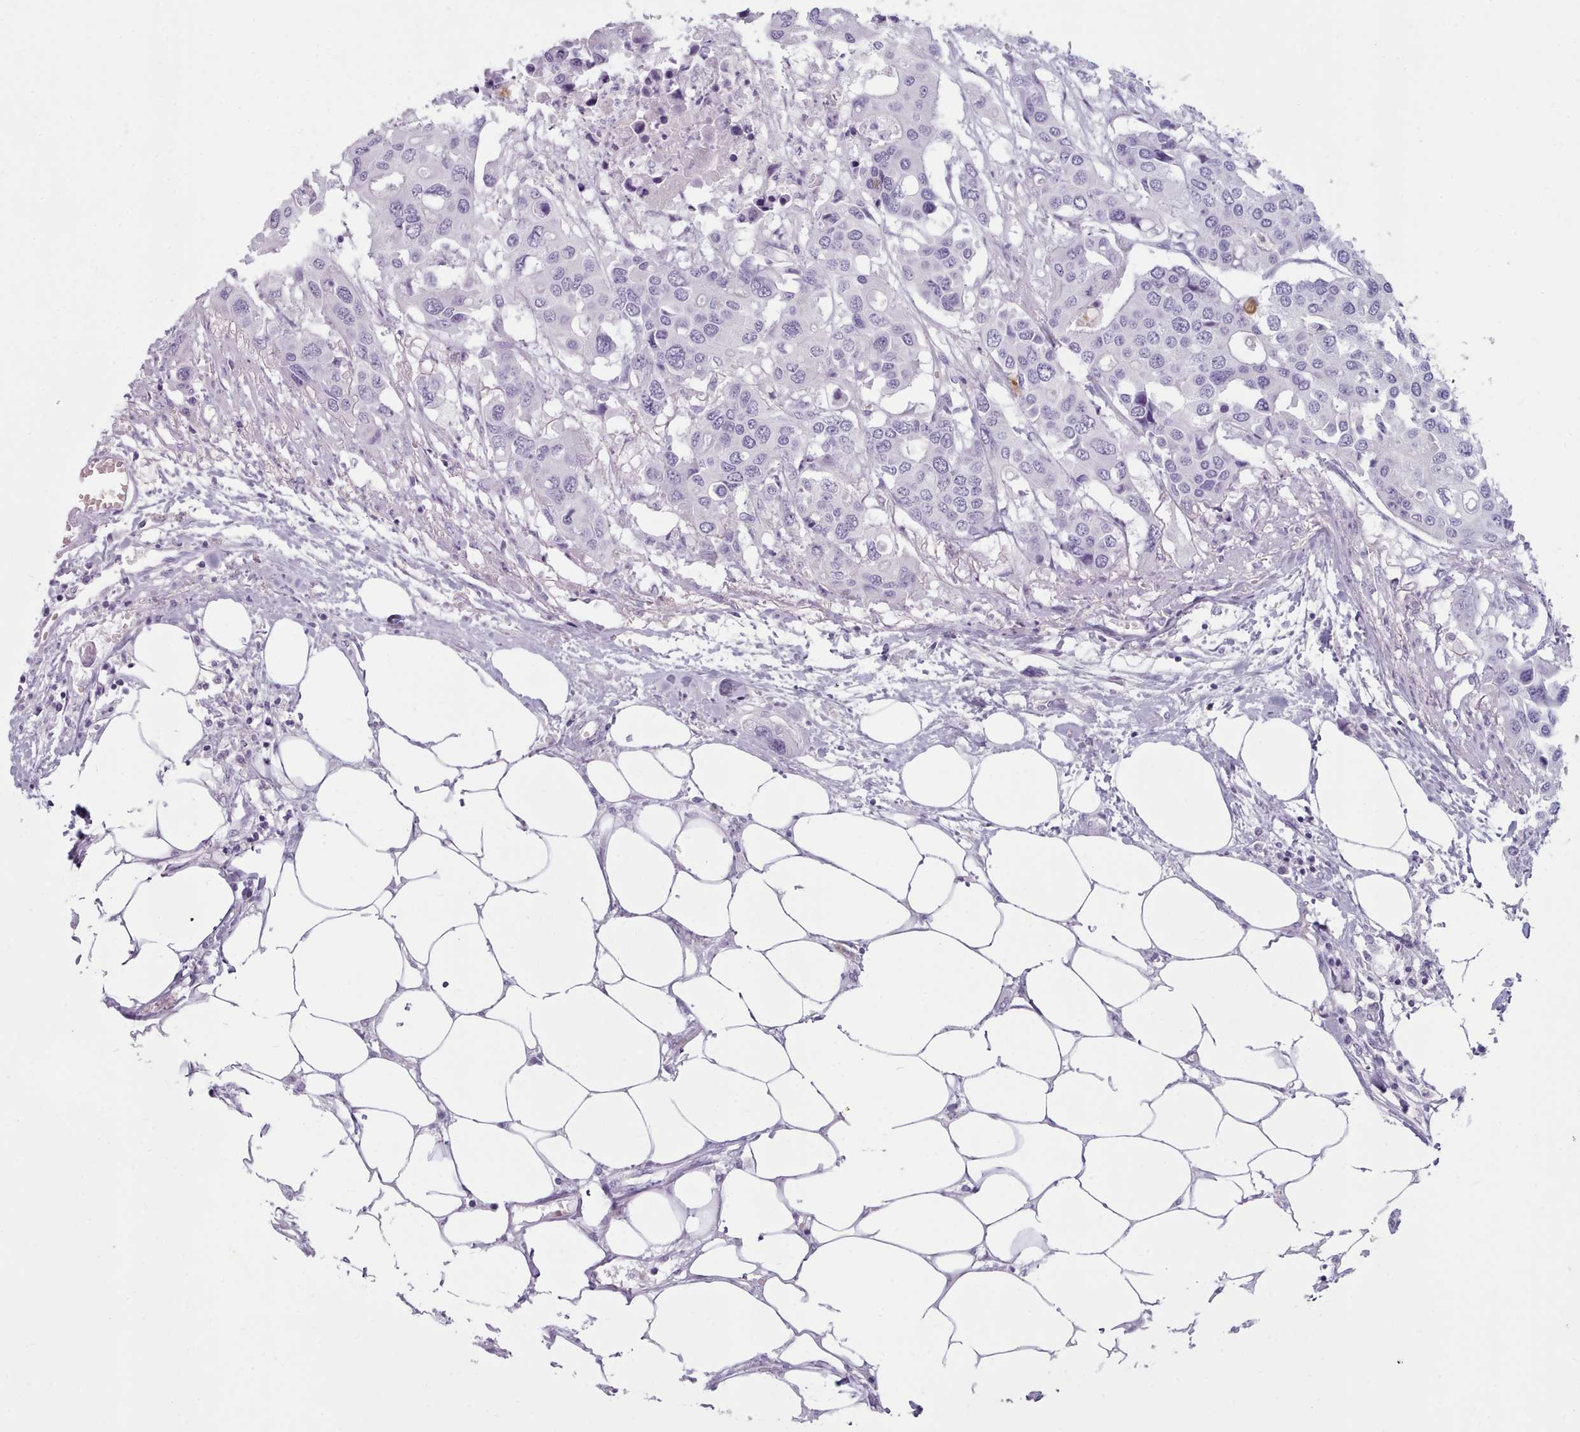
{"staining": {"intensity": "negative", "quantity": "none", "location": "none"}, "tissue": "colorectal cancer", "cell_type": "Tumor cells", "image_type": "cancer", "snomed": [{"axis": "morphology", "description": "Adenocarcinoma, NOS"}, {"axis": "topography", "description": "Colon"}], "caption": "A high-resolution micrograph shows IHC staining of colorectal cancer (adenocarcinoma), which reveals no significant expression in tumor cells.", "gene": "ZNF43", "patient": {"sex": "male", "age": 77}}